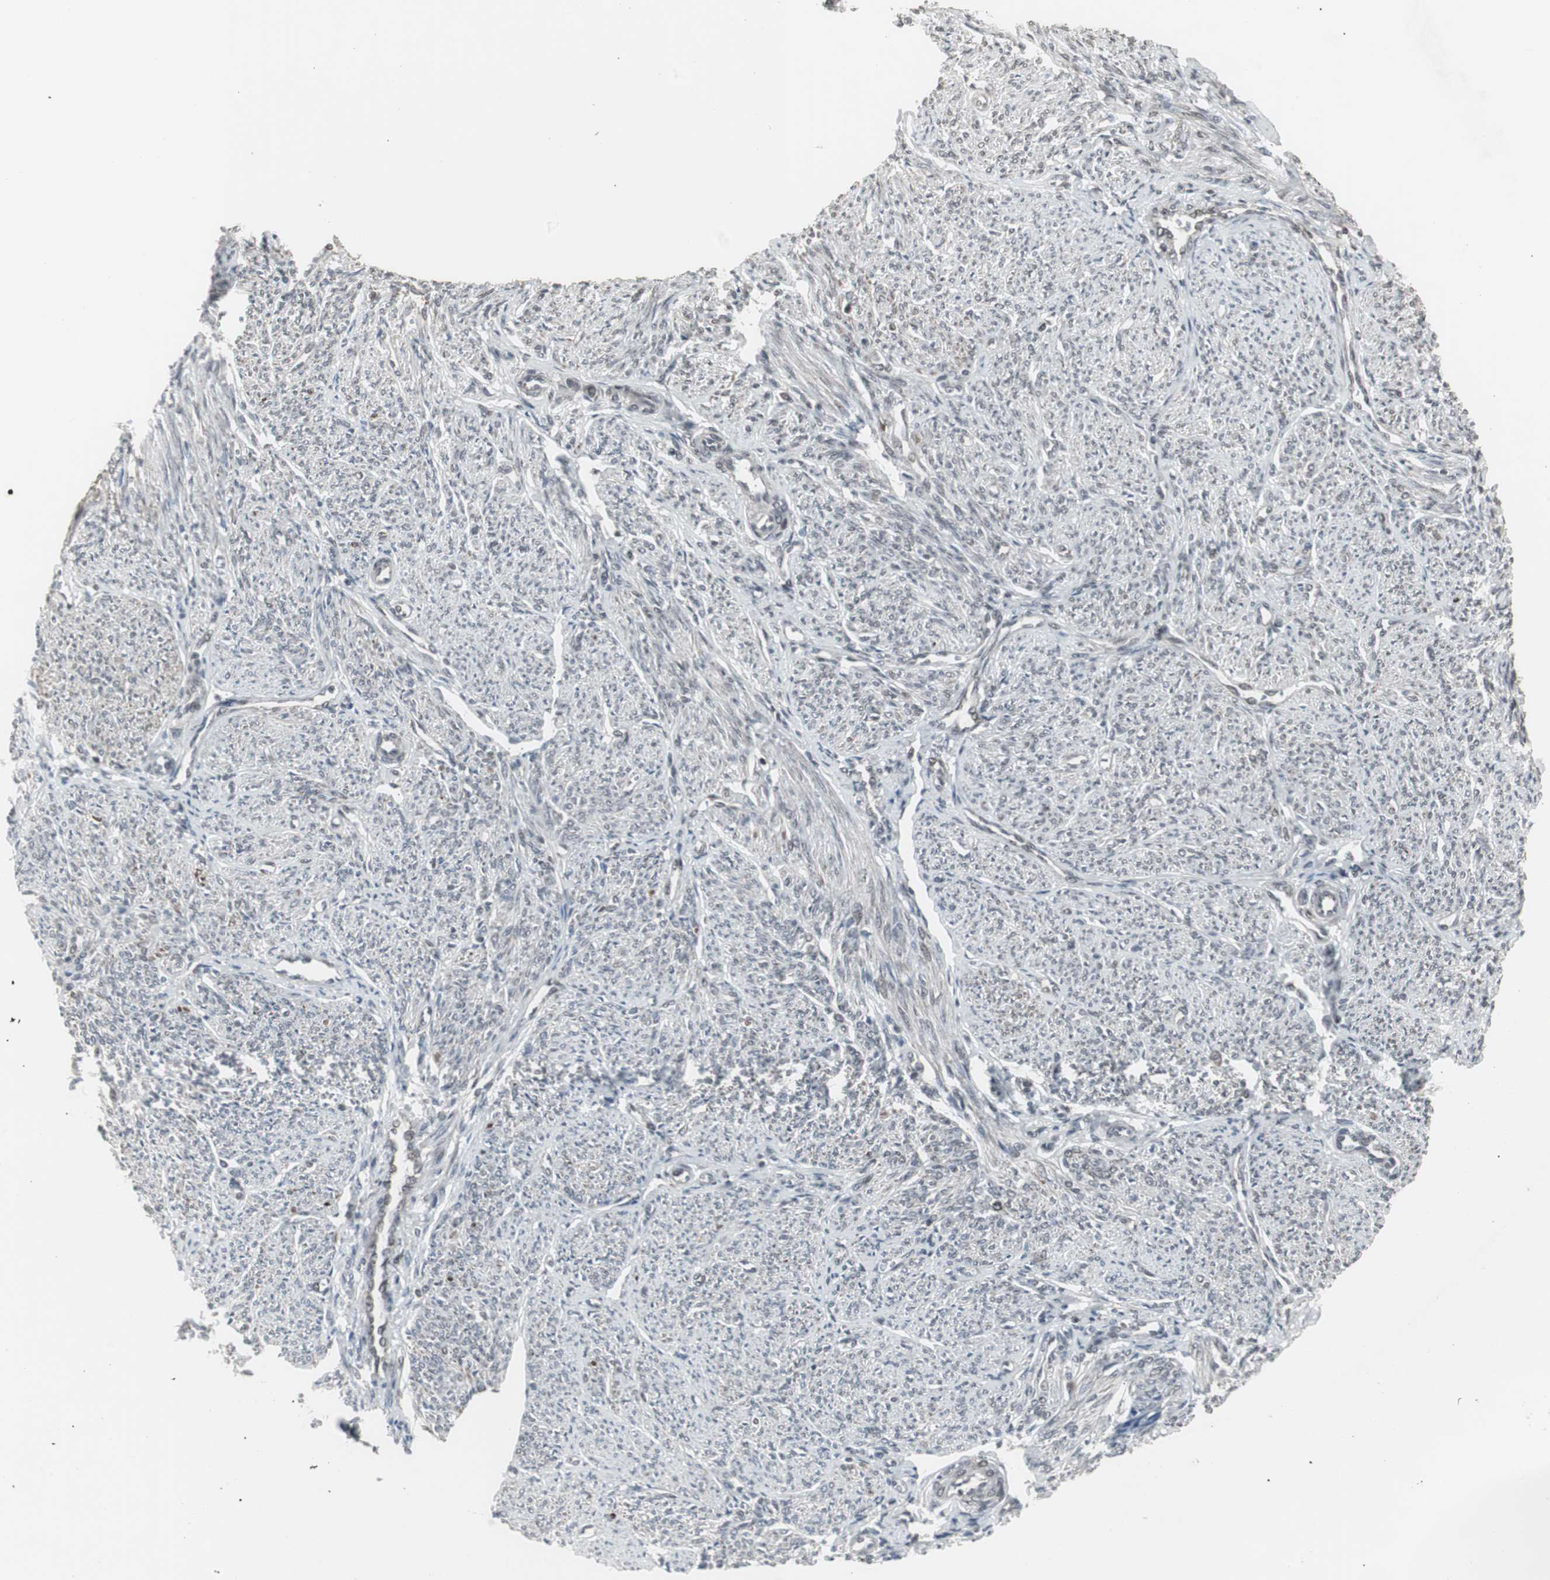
{"staining": {"intensity": "moderate", "quantity": ">75%", "location": "cytoplasmic/membranous,nuclear"}, "tissue": "smooth muscle", "cell_type": "Smooth muscle cells", "image_type": "normal", "snomed": [{"axis": "morphology", "description": "Normal tissue, NOS"}, {"axis": "topography", "description": "Smooth muscle"}], "caption": "Smooth muscle cells demonstrate moderate cytoplasmic/membranous,nuclear positivity in about >75% of cells in normal smooth muscle. Immunohistochemistry (ihc) stains the protein in brown and the nuclei are stained blue.", "gene": "RXRA", "patient": {"sex": "female", "age": 65}}